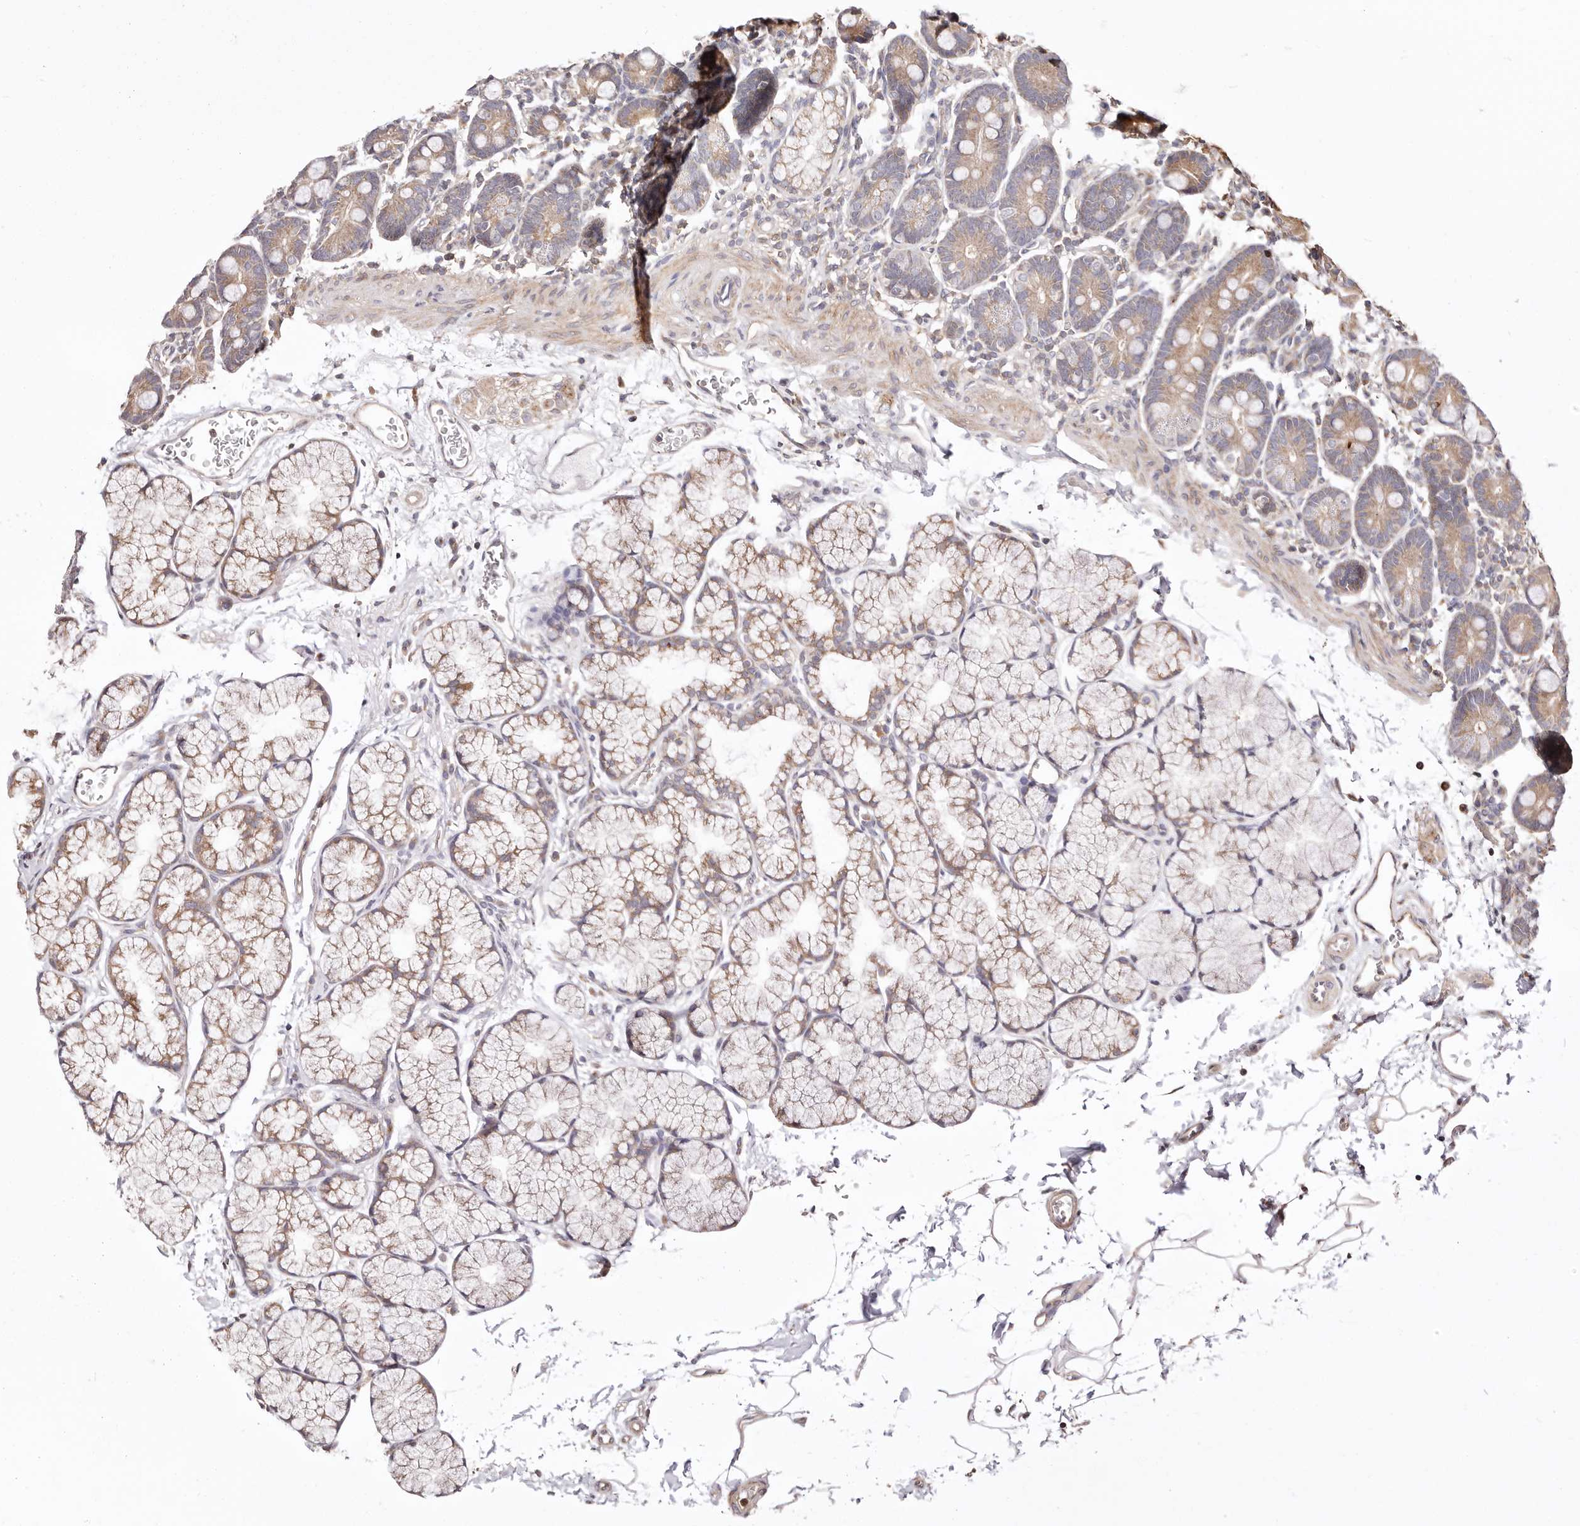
{"staining": {"intensity": "moderate", "quantity": "25%-75%", "location": "cytoplasmic/membranous"}, "tissue": "duodenum", "cell_type": "Glandular cells", "image_type": "normal", "snomed": [{"axis": "morphology", "description": "Normal tissue, NOS"}, {"axis": "topography", "description": "Duodenum"}], "caption": "A high-resolution photomicrograph shows immunohistochemistry staining of normal duodenum, which reveals moderate cytoplasmic/membranous expression in approximately 25%-75% of glandular cells. (DAB = brown stain, brightfield microscopy at high magnification).", "gene": "MAPK1", "patient": {"sex": "male", "age": 35}}